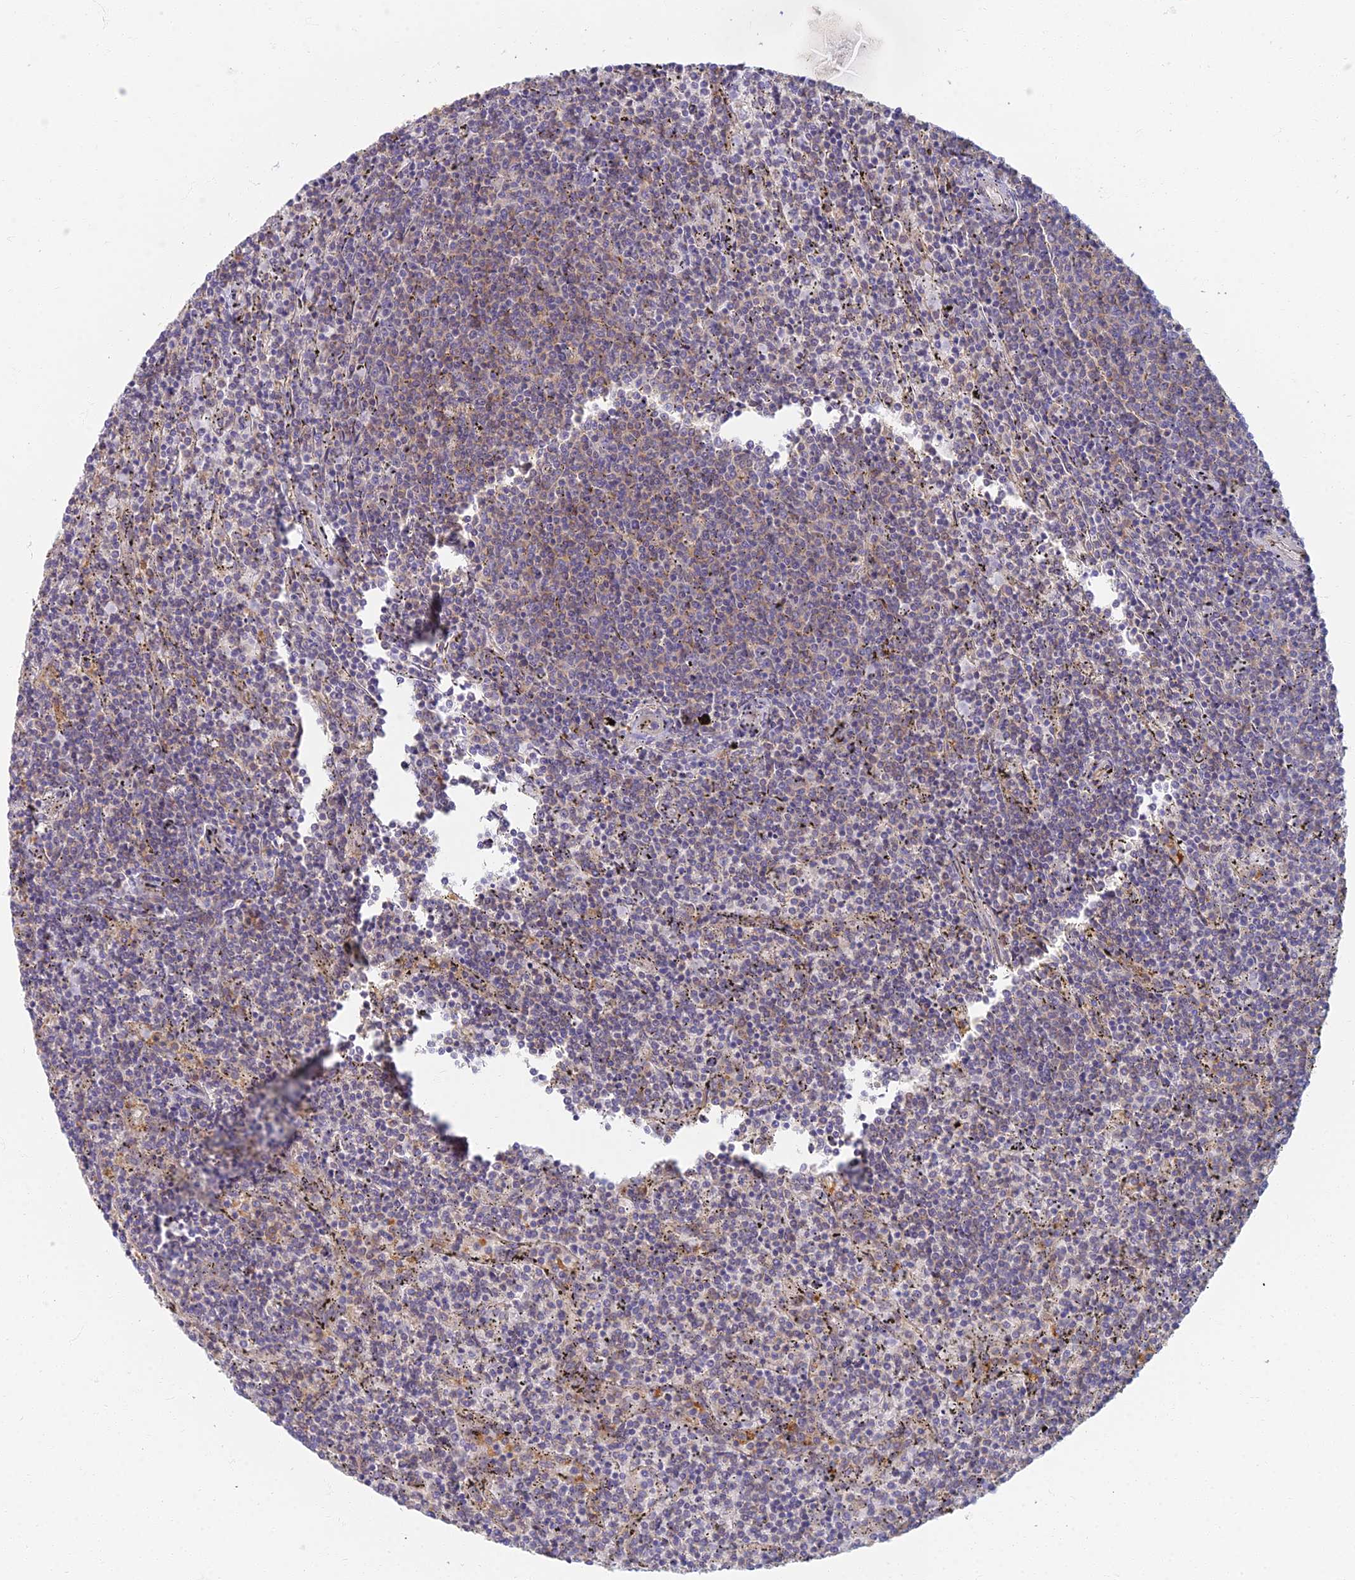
{"staining": {"intensity": "moderate", "quantity": "<25%", "location": "cytoplasmic/membranous"}, "tissue": "lymphoma", "cell_type": "Tumor cells", "image_type": "cancer", "snomed": [{"axis": "morphology", "description": "Malignant lymphoma, non-Hodgkin's type, Low grade"}, {"axis": "topography", "description": "Spleen"}], "caption": "High-power microscopy captured an immunohistochemistry image of malignant lymphoma, non-Hodgkin's type (low-grade), revealing moderate cytoplasmic/membranous staining in about <25% of tumor cells.", "gene": "RBSN", "patient": {"sex": "female", "age": 50}}